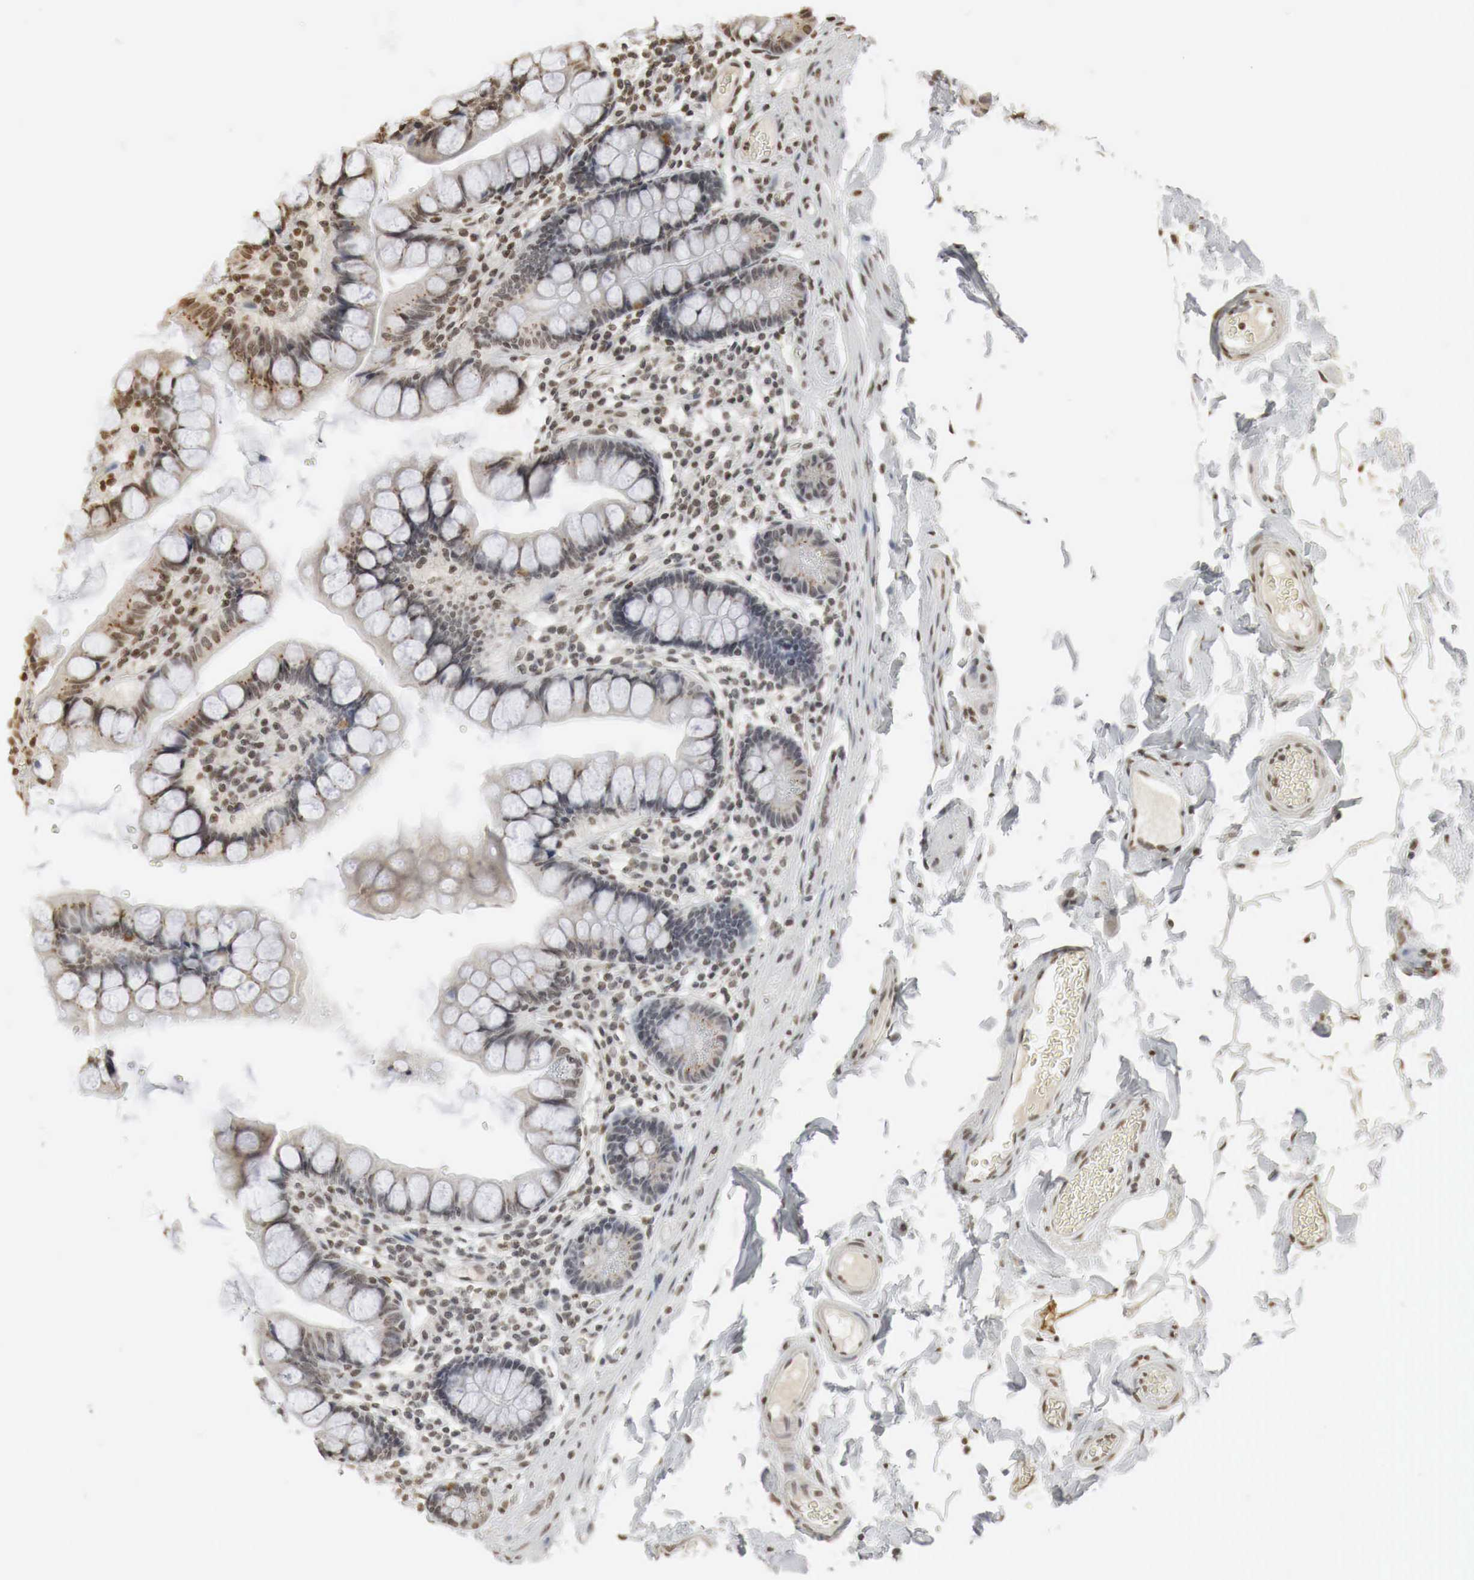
{"staining": {"intensity": "moderate", "quantity": ">75%", "location": "nuclear"}, "tissue": "colon", "cell_type": "Endothelial cells", "image_type": "normal", "snomed": [{"axis": "morphology", "description": "Normal tissue, NOS"}, {"axis": "topography", "description": "Colon"}], "caption": "Human colon stained with a brown dye demonstrates moderate nuclear positive staining in approximately >75% of endothelial cells.", "gene": "ERBB4", "patient": {"sex": "male", "age": 54}}